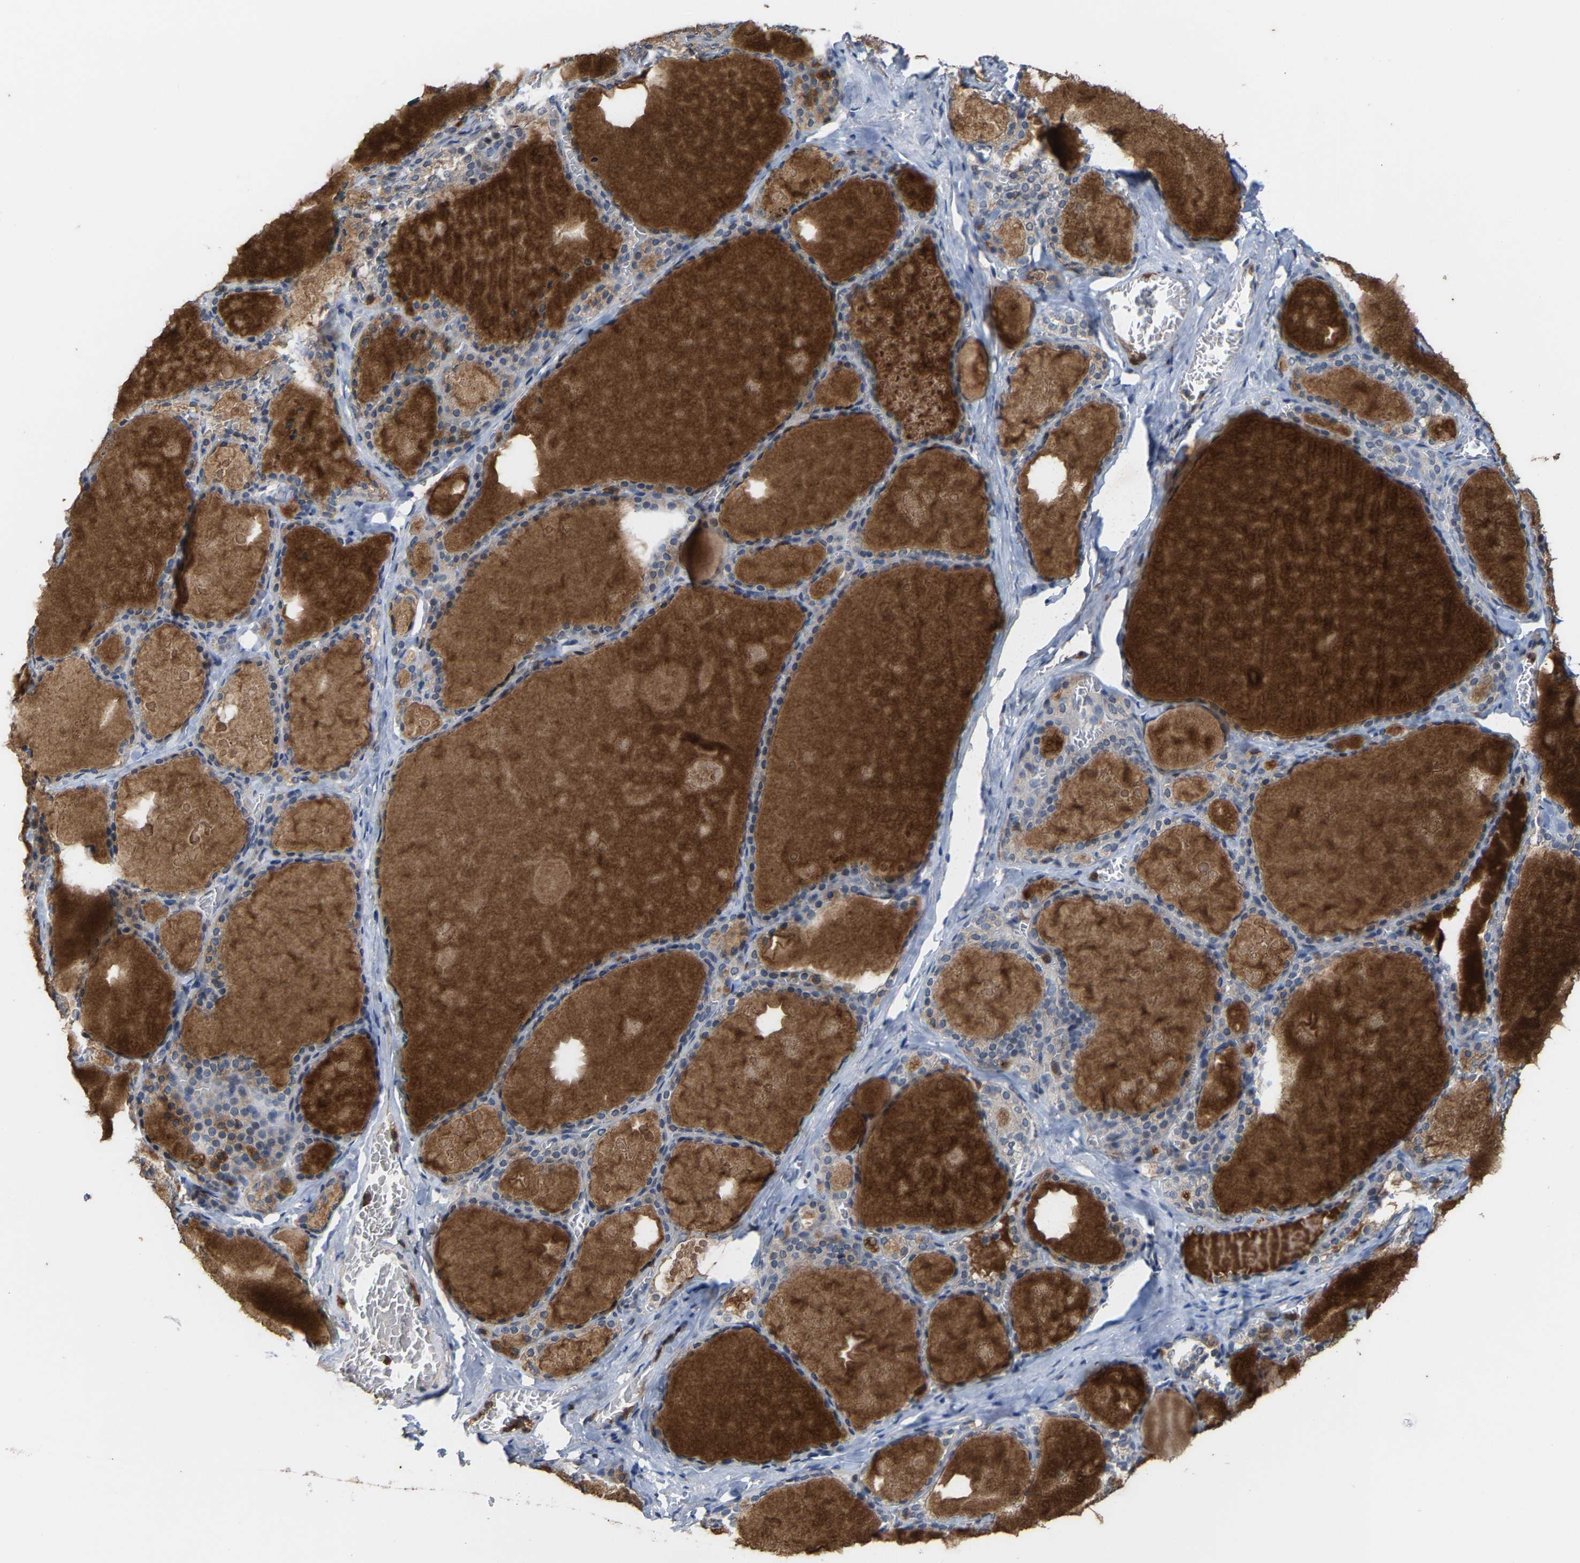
{"staining": {"intensity": "weak", "quantity": "25%-75%", "location": "cytoplasmic/membranous"}, "tissue": "thyroid gland", "cell_type": "Glandular cells", "image_type": "normal", "snomed": [{"axis": "morphology", "description": "Normal tissue, NOS"}, {"axis": "topography", "description": "Thyroid gland"}], "caption": "Immunohistochemical staining of normal human thyroid gland displays weak cytoplasmic/membranous protein expression in about 25%-75% of glandular cells. Ihc stains the protein of interest in brown and the nuclei are stained blue.", "gene": "FGD3", "patient": {"sex": "male", "age": 56}}